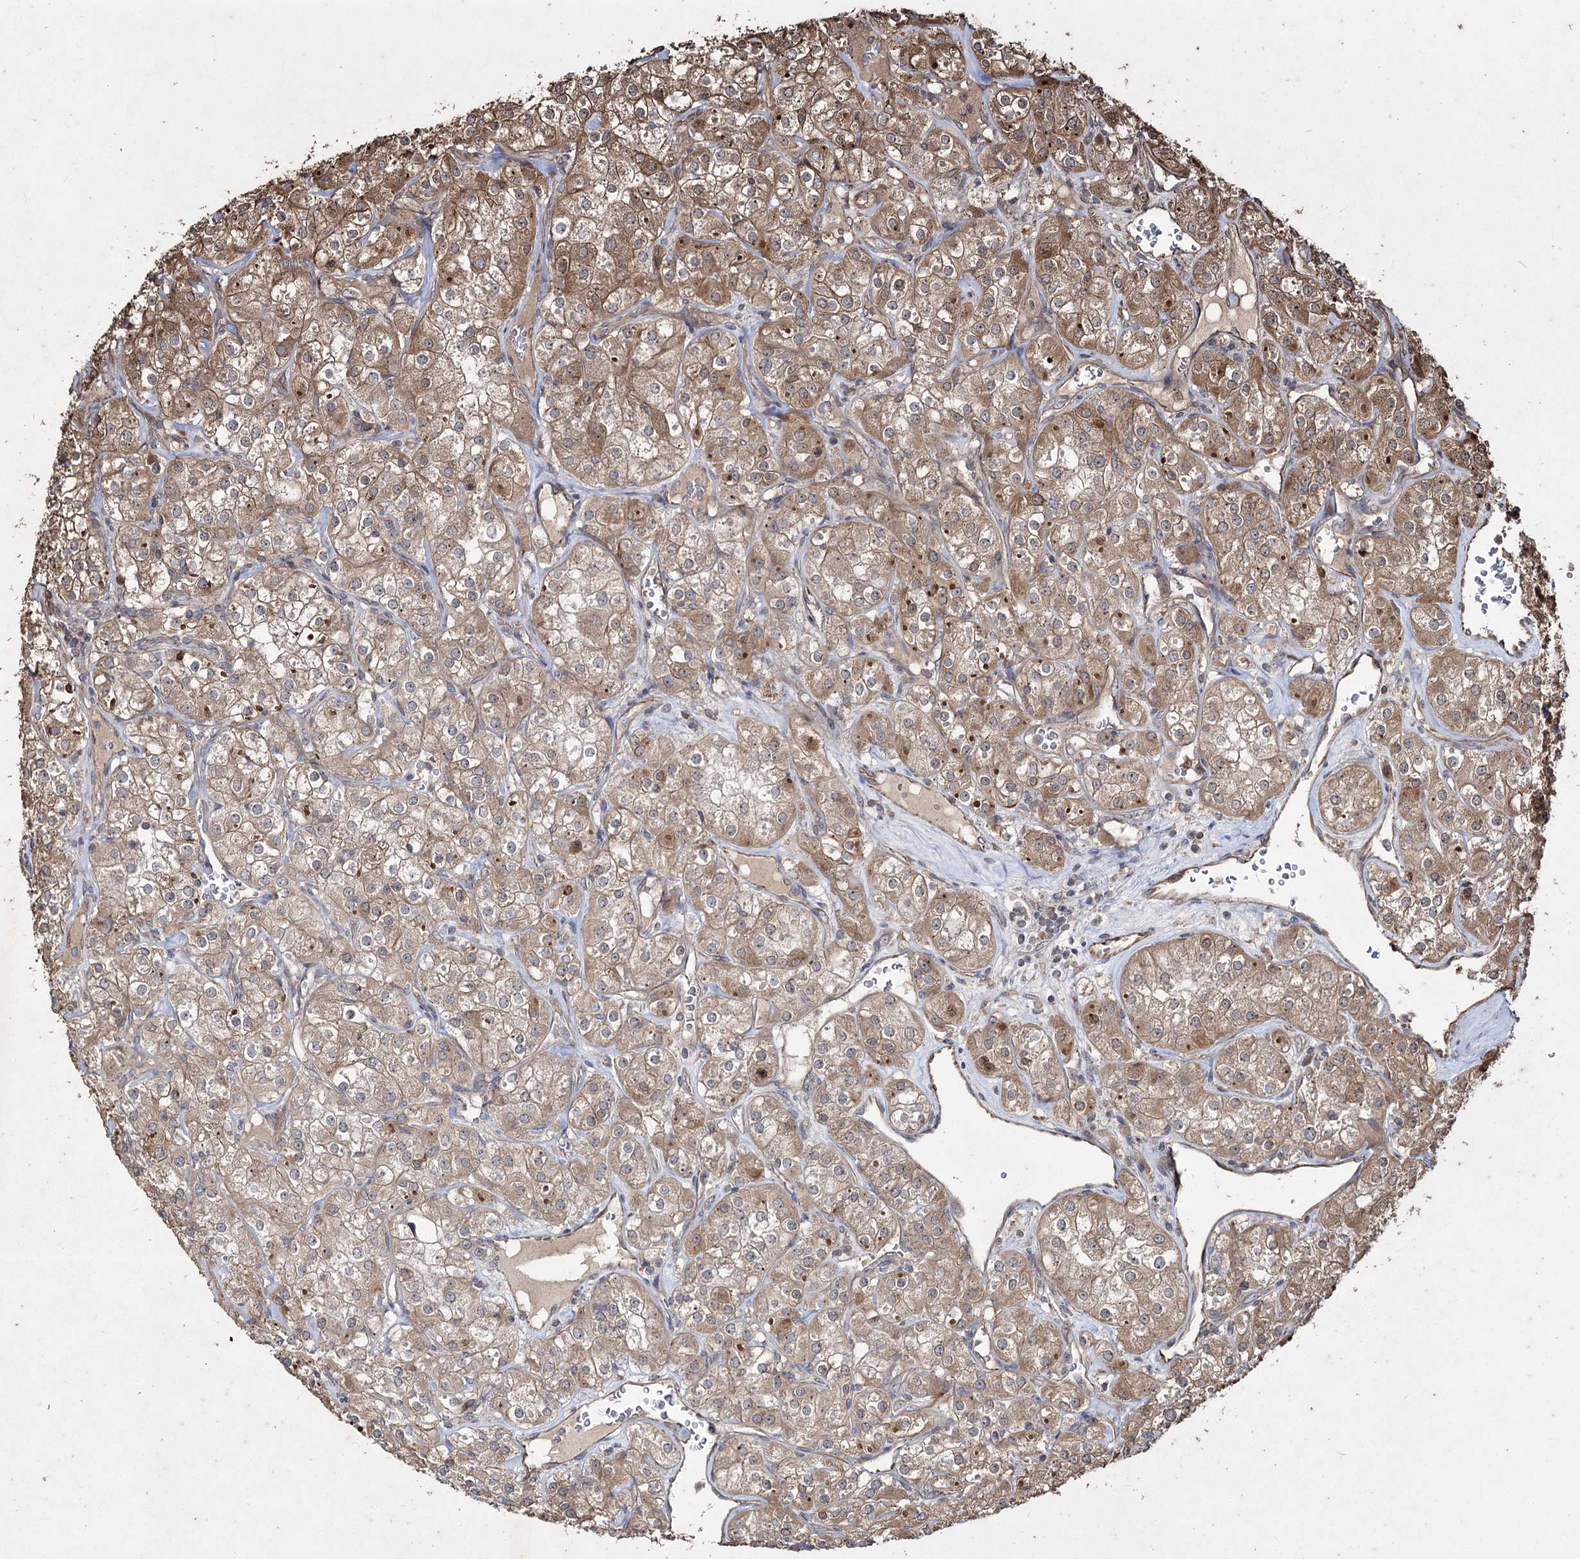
{"staining": {"intensity": "moderate", "quantity": ">75%", "location": "cytoplasmic/membranous"}, "tissue": "renal cancer", "cell_type": "Tumor cells", "image_type": "cancer", "snomed": [{"axis": "morphology", "description": "Adenocarcinoma, NOS"}, {"axis": "topography", "description": "Kidney"}], "caption": "An immunohistochemistry (IHC) micrograph of neoplastic tissue is shown. Protein staining in brown shows moderate cytoplasmic/membranous positivity in adenocarcinoma (renal) within tumor cells.", "gene": "PRC1", "patient": {"sex": "male", "age": 77}}